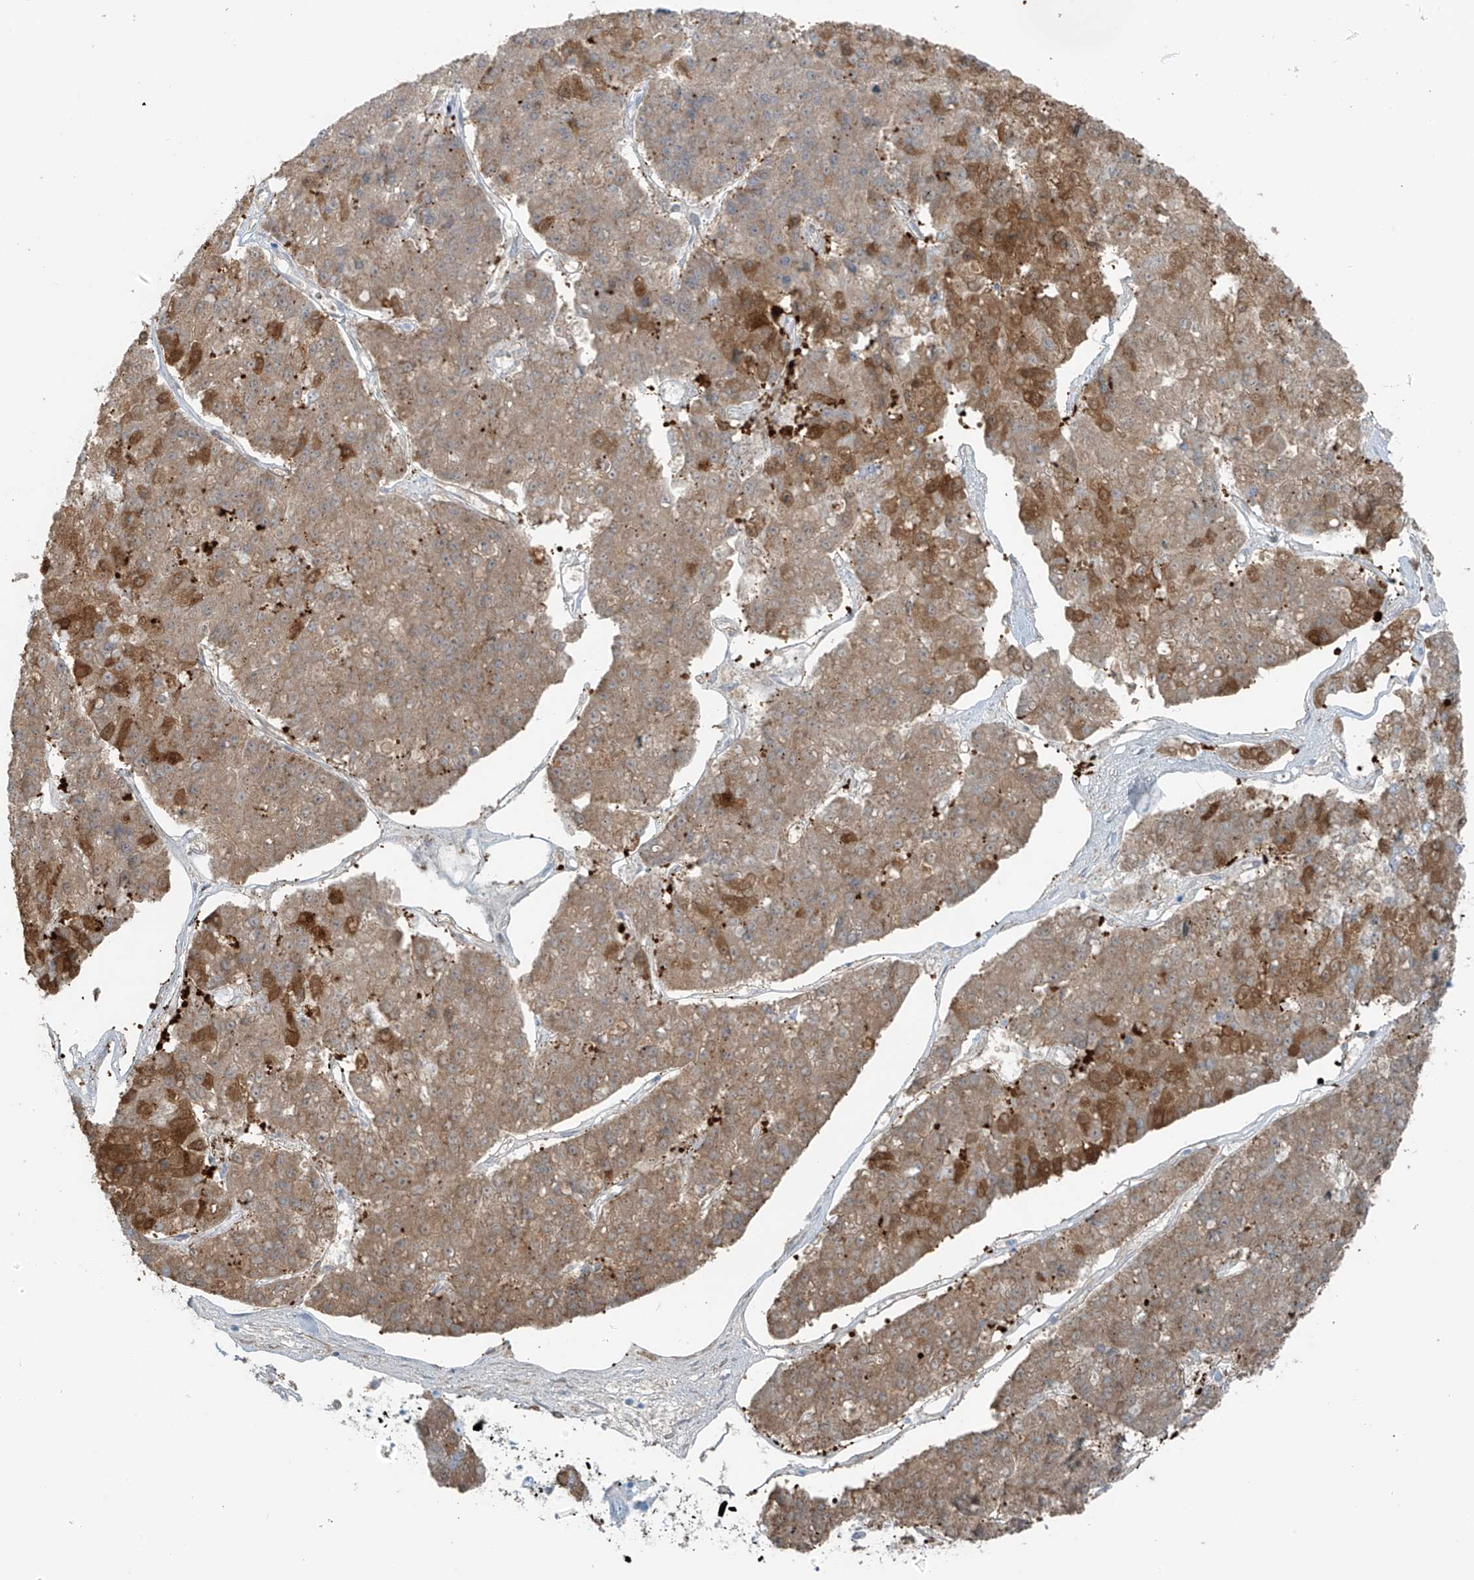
{"staining": {"intensity": "moderate", "quantity": ">75%", "location": "cytoplasmic/membranous"}, "tissue": "pancreatic cancer", "cell_type": "Tumor cells", "image_type": "cancer", "snomed": [{"axis": "morphology", "description": "Adenocarcinoma, NOS"}, {"axis": "topography", "description": "Pancreas"}], "caption": "This histopathology image demonstrates IHC staining of human pancreatic adenocarcinoma, with medium moderate cytoplasmic/membranous positivity in about >75% of tumor cells.", "gene": "SLC25A43", "patient": {"sex": "male", "age": 50}}